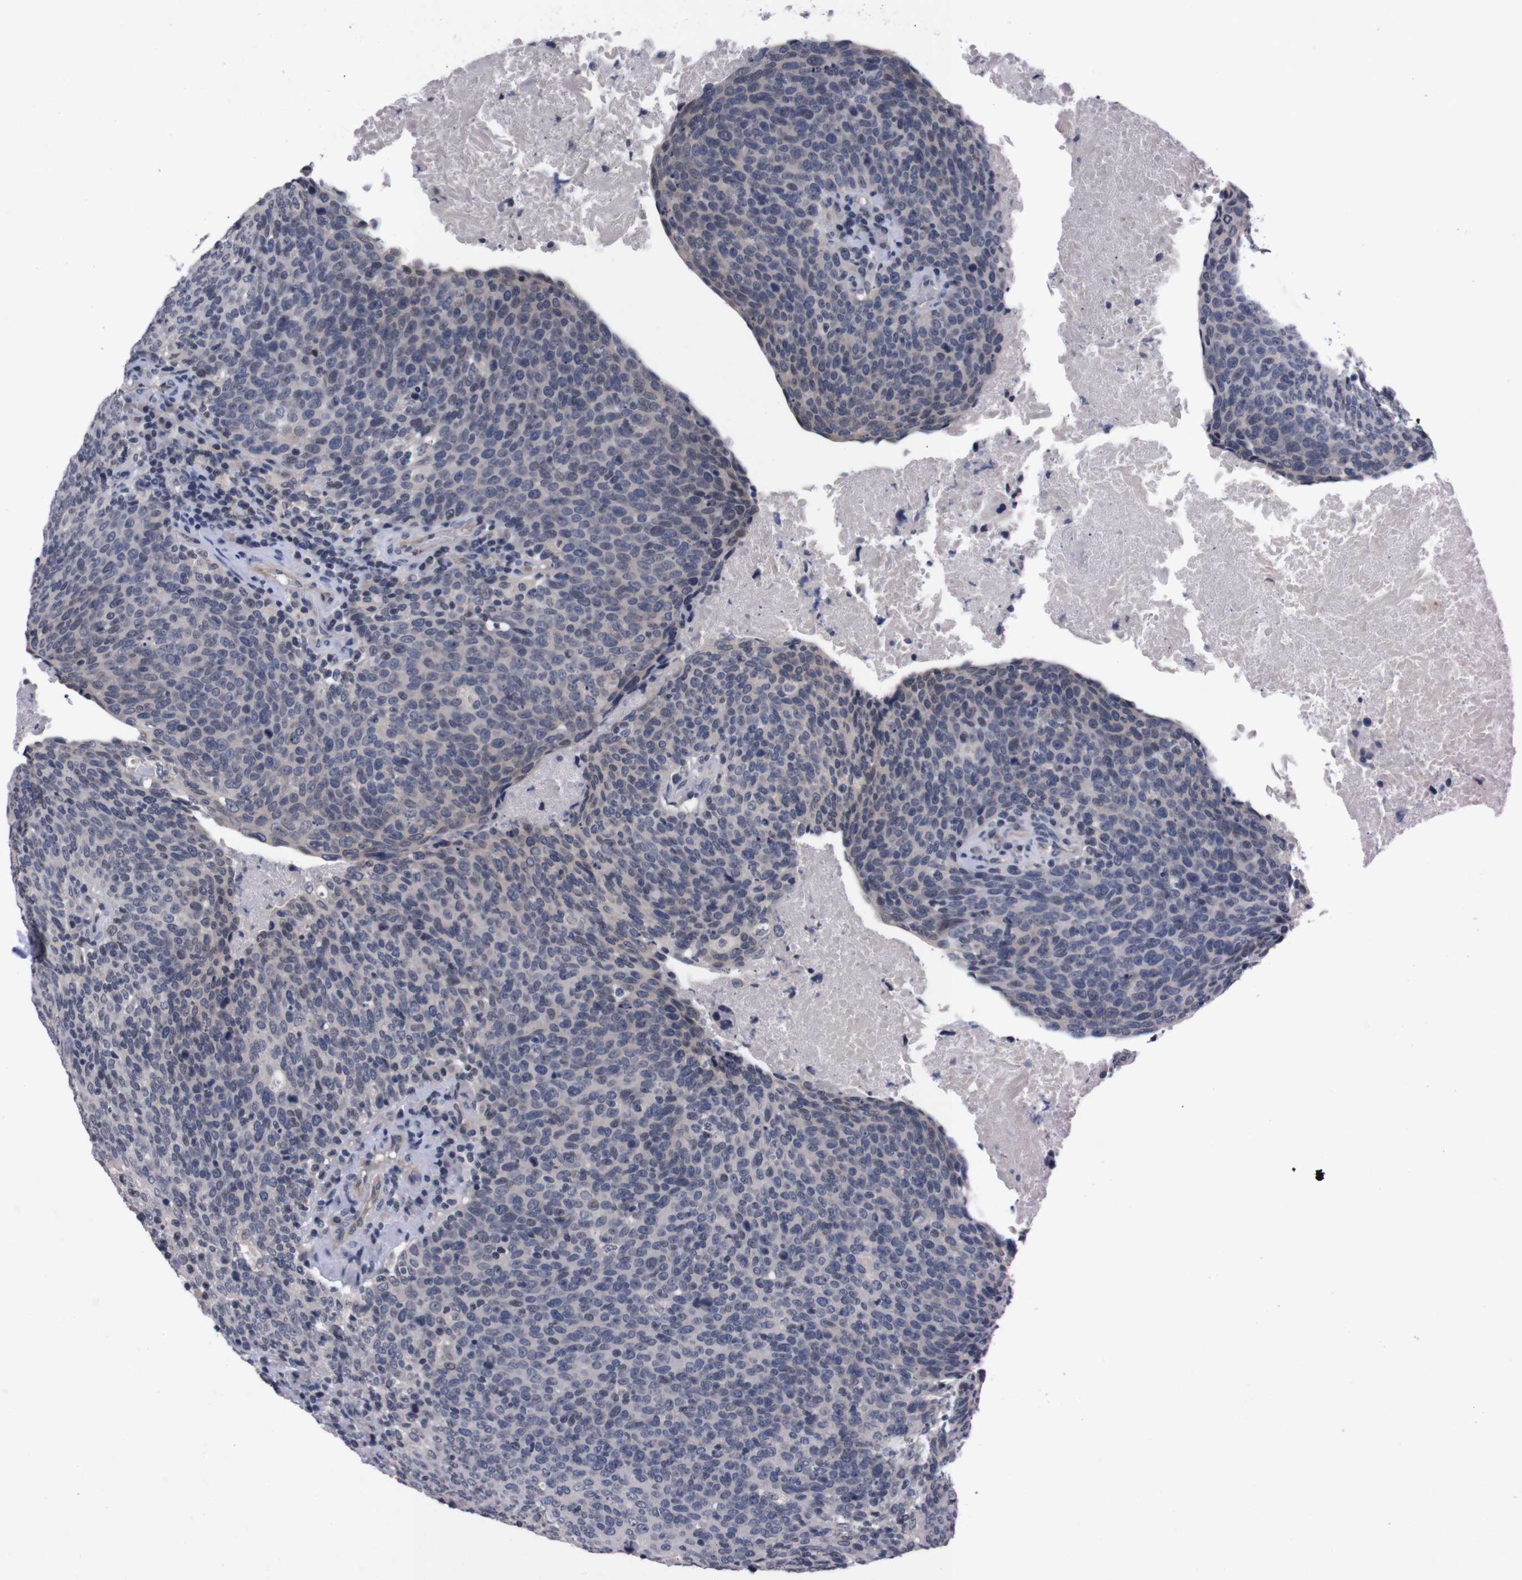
{"staining": {"intensity": "negative", "quantity": "none", "location": "none"}, "tissue": "head and neck cancer", "cell_type": "Tumor cells", "image_type": "cancer", "snomed": [{"axis": "morphology", "description": "Squamous cell carcinoma, NOS"}, {"axis": "morphology", "description": "Squamous cell carcinoma, metastatic, NOS"}, {"axis": "topography", "description": "Lymph node"}, {"axis": "topography", "description": "Head-Neck"}], "caption": "Immunohistochemical staining of head and neck metastatic squamous cell carcinoma displays no significant expression in tumor cells.", "gene": "TNFRSF21", "patient": {"sex": "male", "age": 62}}